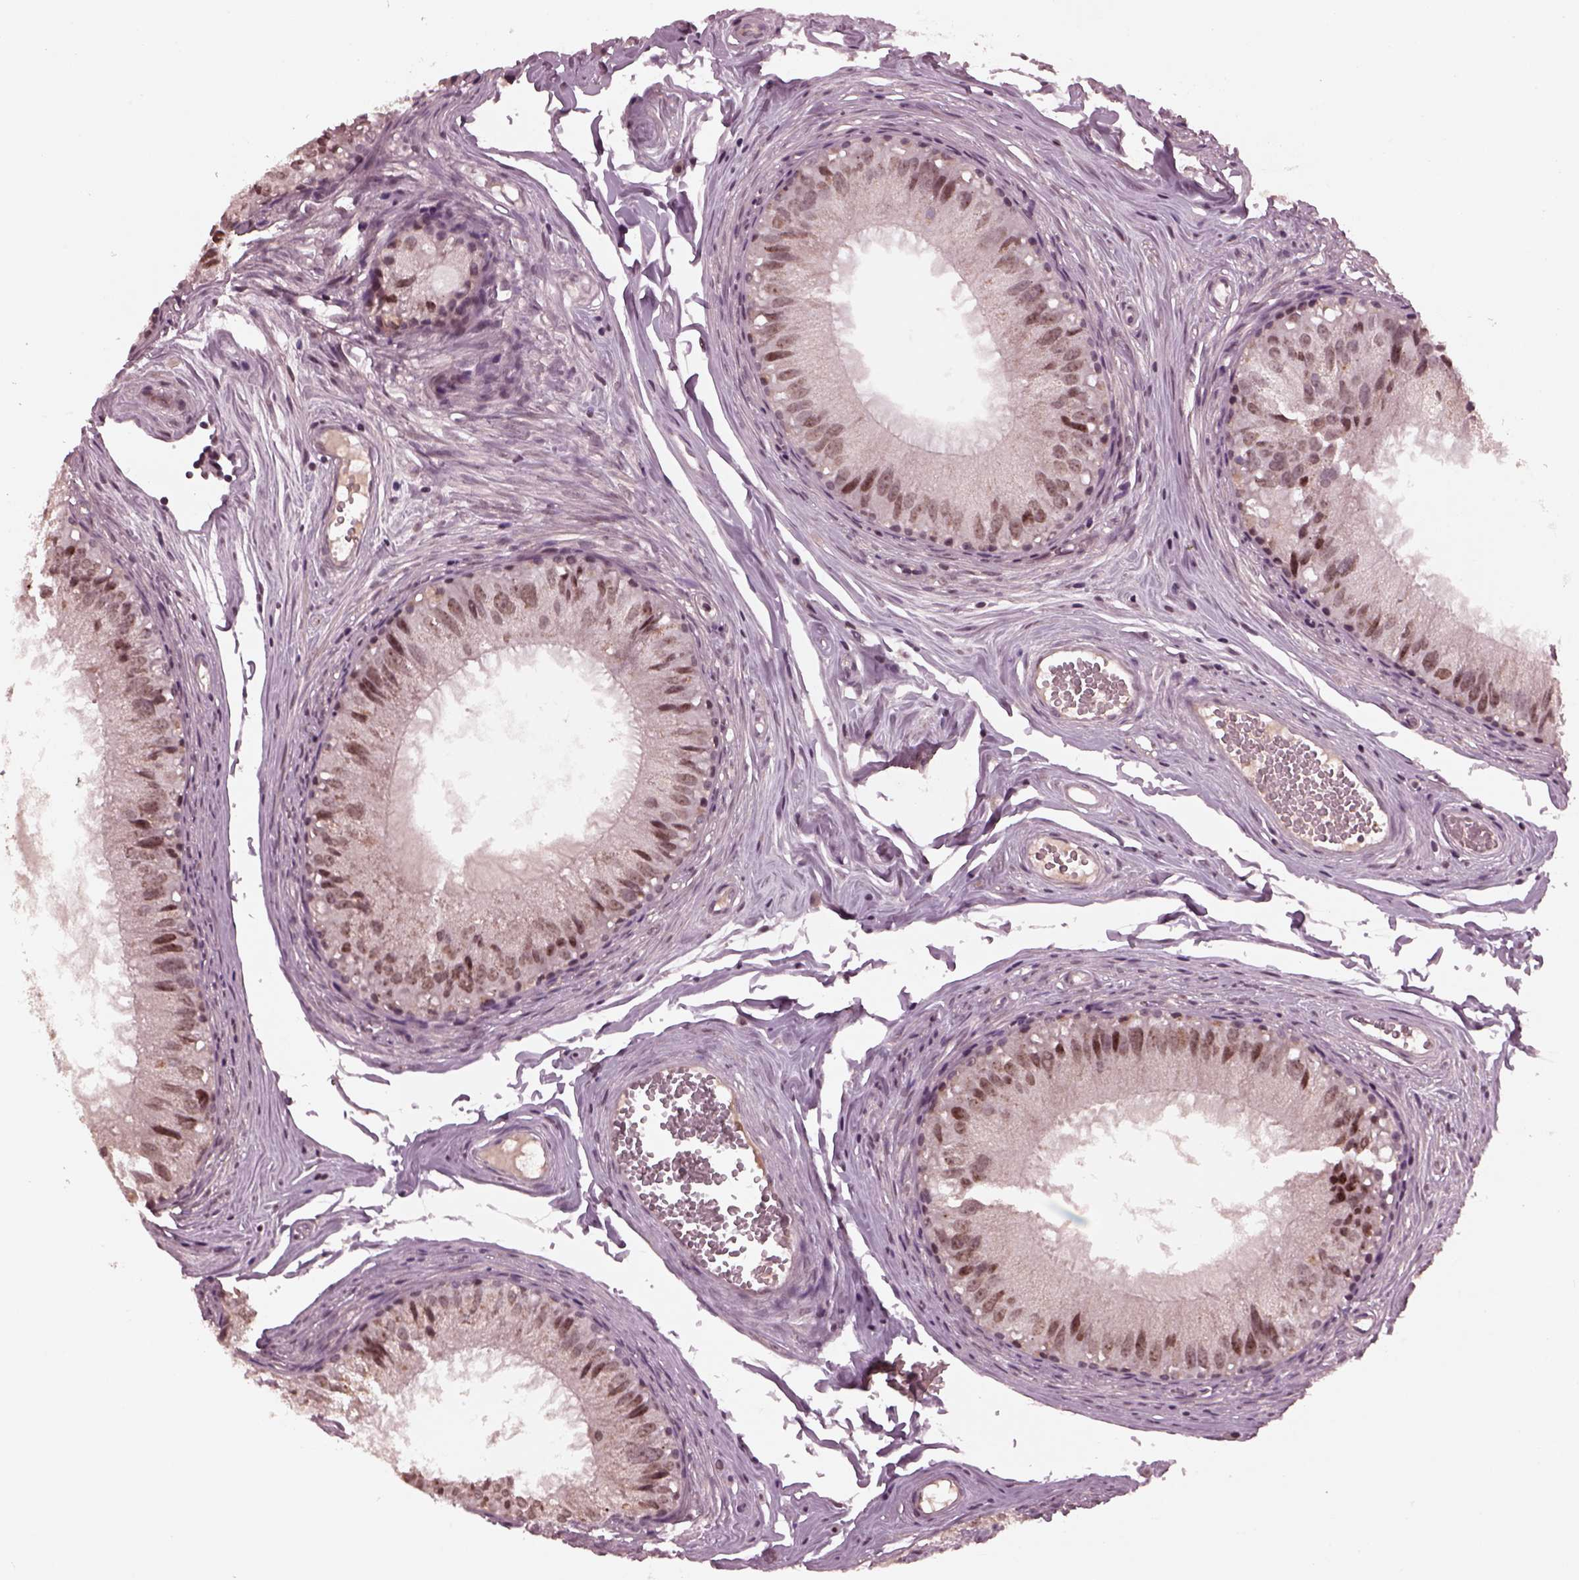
{"staining": {"intensity": "moderate", "quantity": "25%-75%", "location": "nuclear"}, "tissue": "epididymis", "cell_type": "Glandular cells", "image_type": "normal", "snomed": [{"axis": "morphology", "description": "Normal tissue, NOS"}, {"axis": "topography", "description": "Epididymis"}], "caption": "IHC histopathology image of unremarkable epididymis stained for a protein (brown), which displays medium levels of moderate nuclear staining in about 25%-75% of glandular cells.", "gene": "NAP1L5", "patient": {"sex": "male", "age": 45}}